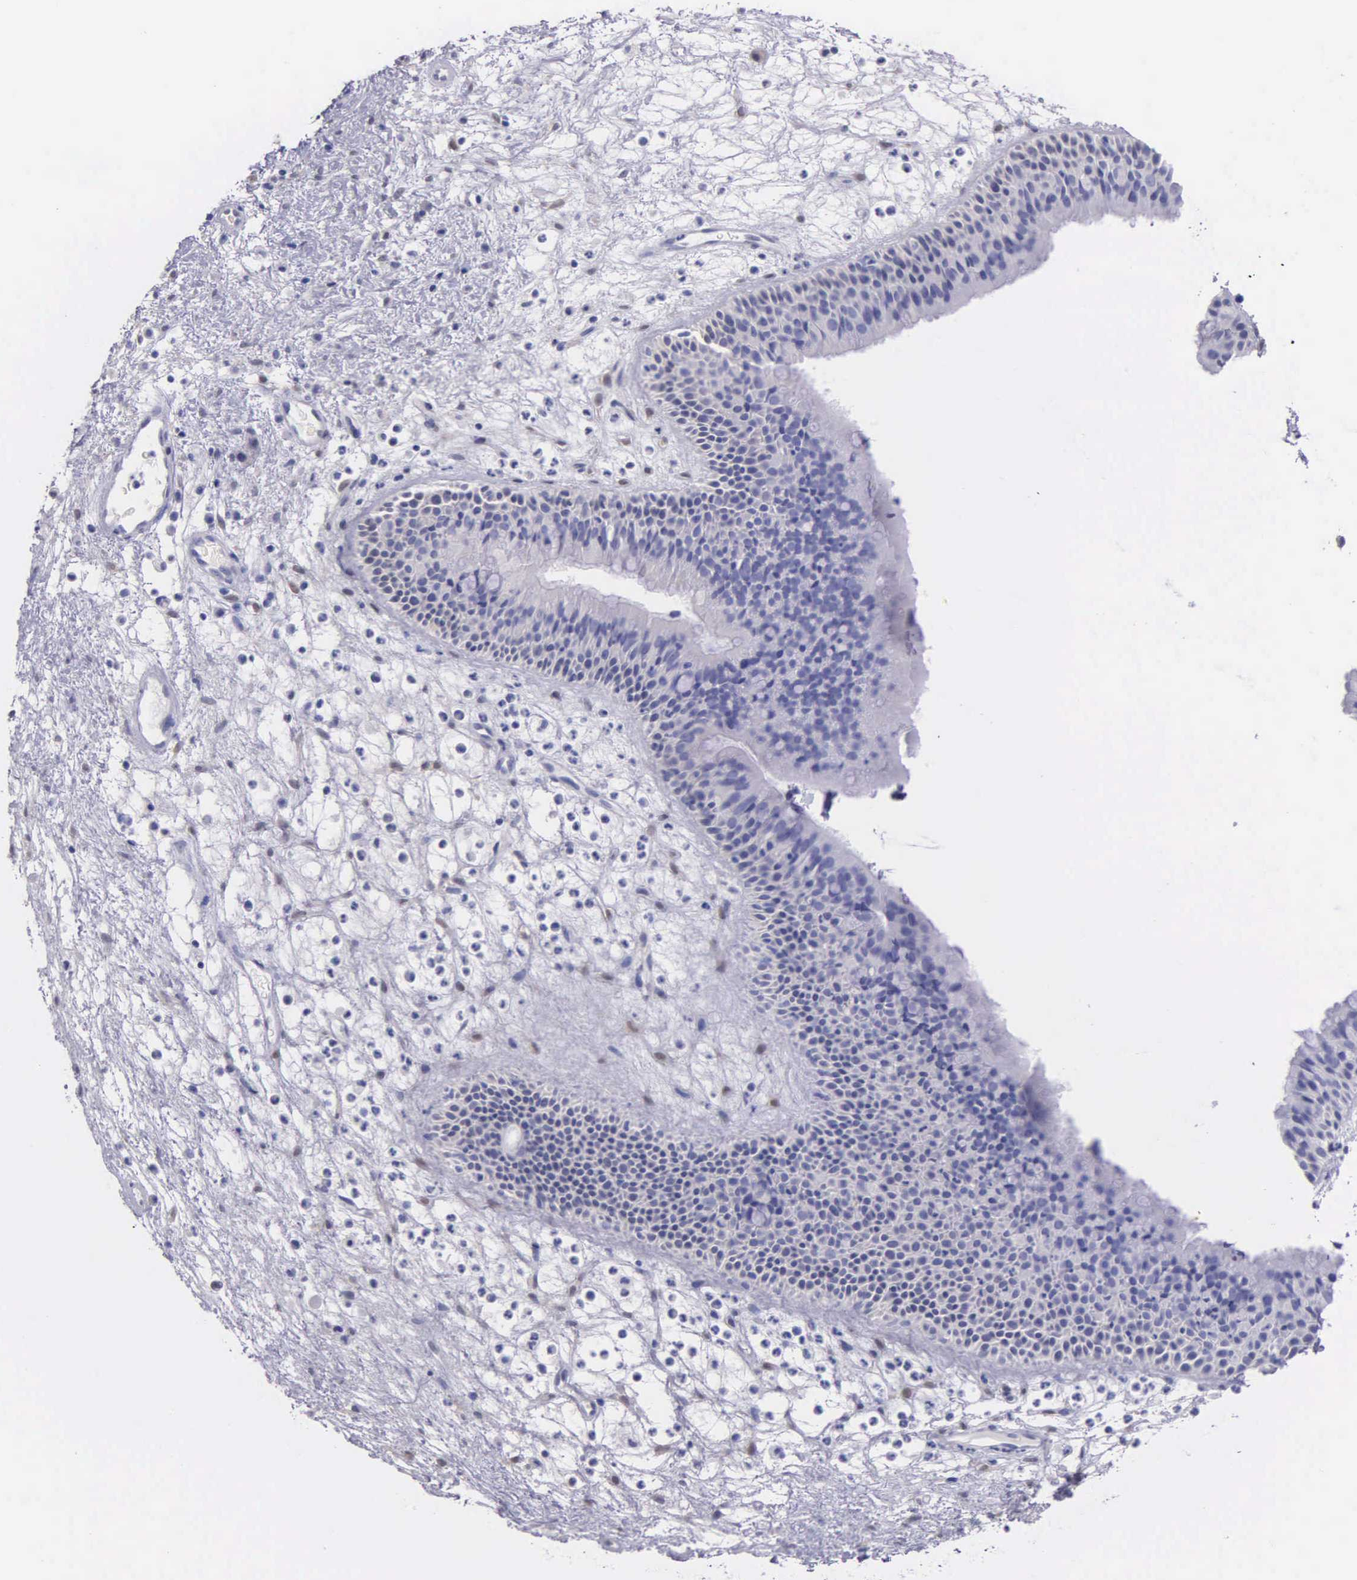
{"staining": {"intensity": "weak", "quantity": "25%-75%", "location": "cytoplasmic/membranous"}, "tissue": "nasopharynx", "cell_type": "Respiratory epithelial cells", "image_type": "normal", "snomed": [{"axis": "morphology", "description": "Normal tissue, NOS"}, {"axis": "topography", "description": "Nasopharynx"}], "caption": "Respiratory epithelial cells exhibit low levels of weak cytoplasmic/membranous expression in approximately 25%-75% of cells in benign nasopharynx.", "gene": "GSTT2B", "patient": {"sex": "male", "age": 63}}